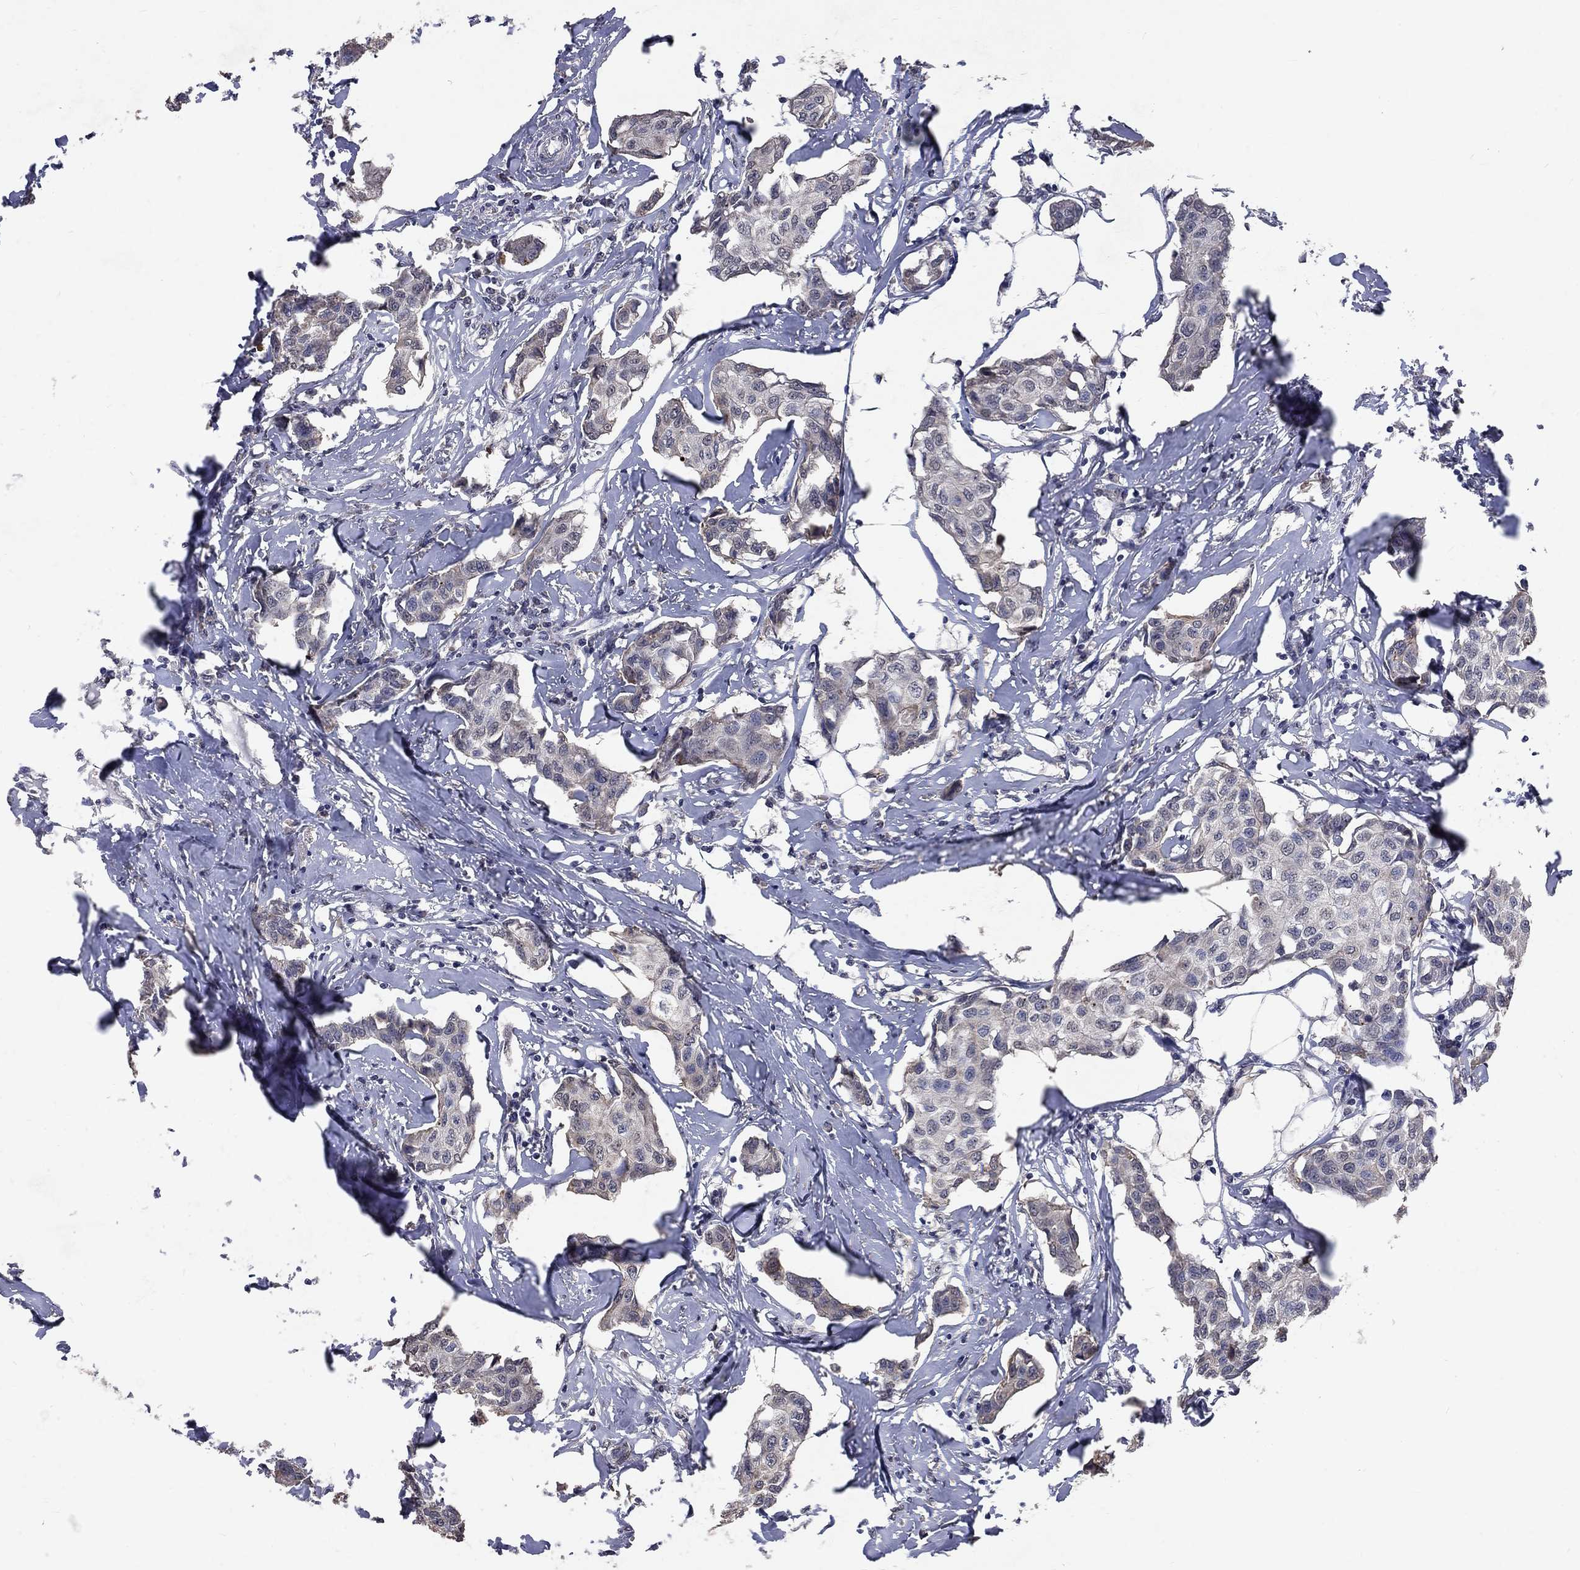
{"staining": {"intensity": "negative", "quantity": "none", "location": "none"}, "tissue": "breast cancer", "cell_type": "Tumor cells", "image_type": "cancer", "snomed": [{"axis": "morphology", "description": "Duct carcinoma"}, {"axis": "topography", "description": "Breast"}], "caption": "DAB (3,3'-diaminobenzidine) immunohistochemical staining of human breast invasive ductal carcinoma displays no significant expression in tumor cells. Brightfield microscopy of immunohistochemistry stained with DAB (brown) and hematoxylin (blue), captured at high magnification.", "gene": "CHST5", "patient": {"sex": "female", "age": 80}}